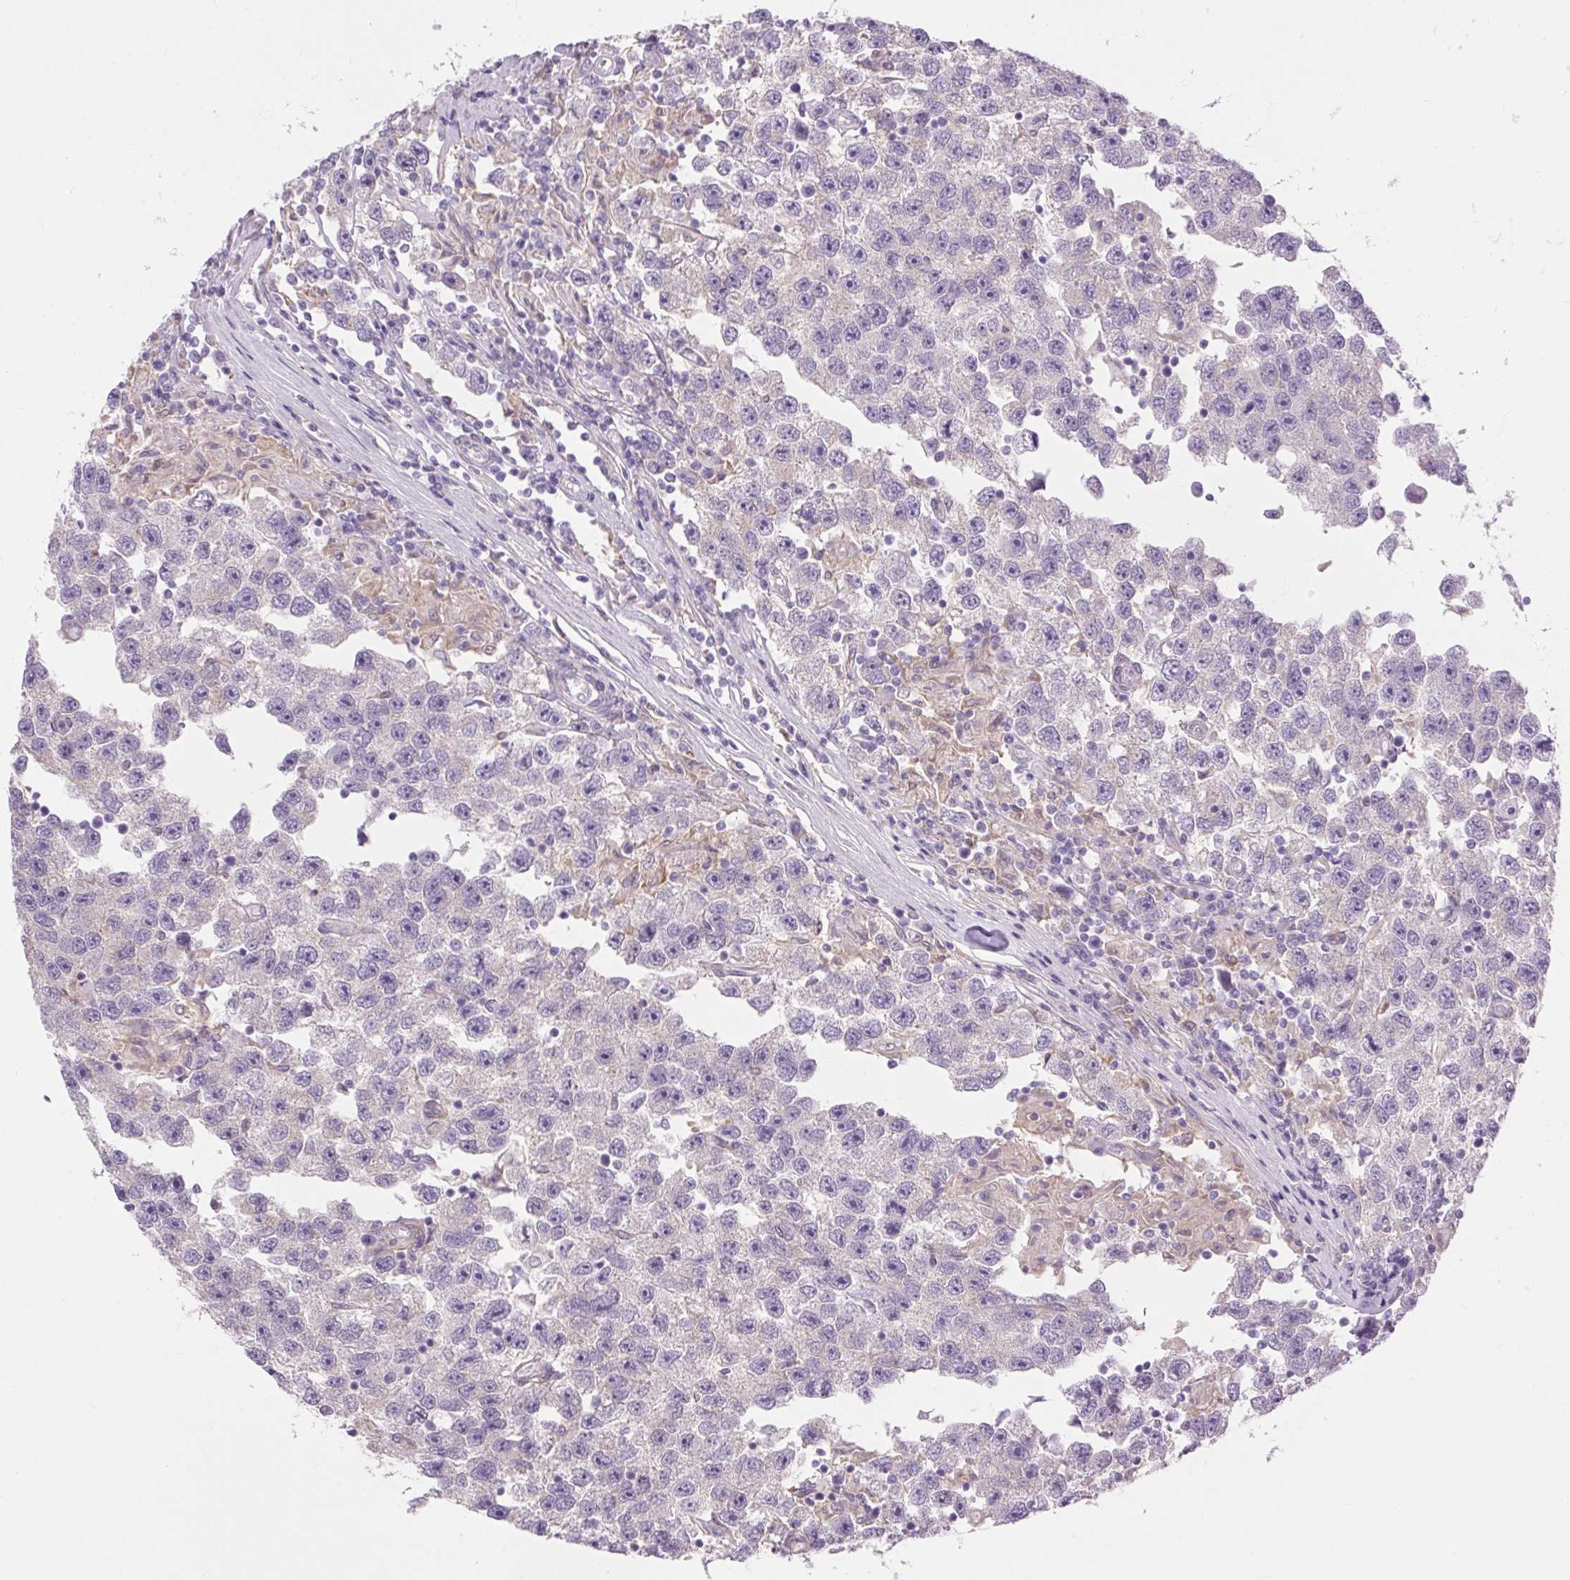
{"staining": {"intensity": "negative", "quantity": "none", "location": "none"}, "tissue": "testis cancer", "cell_type": "Tumor cells", "image_type": "cancer", "snomed": [{"axis": "morphology", "description": "Seminoma, NOS"}, {"axis": "topography", "description": "Testis"}], "caption": "The micrograph demonstrates no staining of tumor cells in testis seminoma.", "gene": "SOWAHC", "patient": {"sex": "male", "age": 26}}